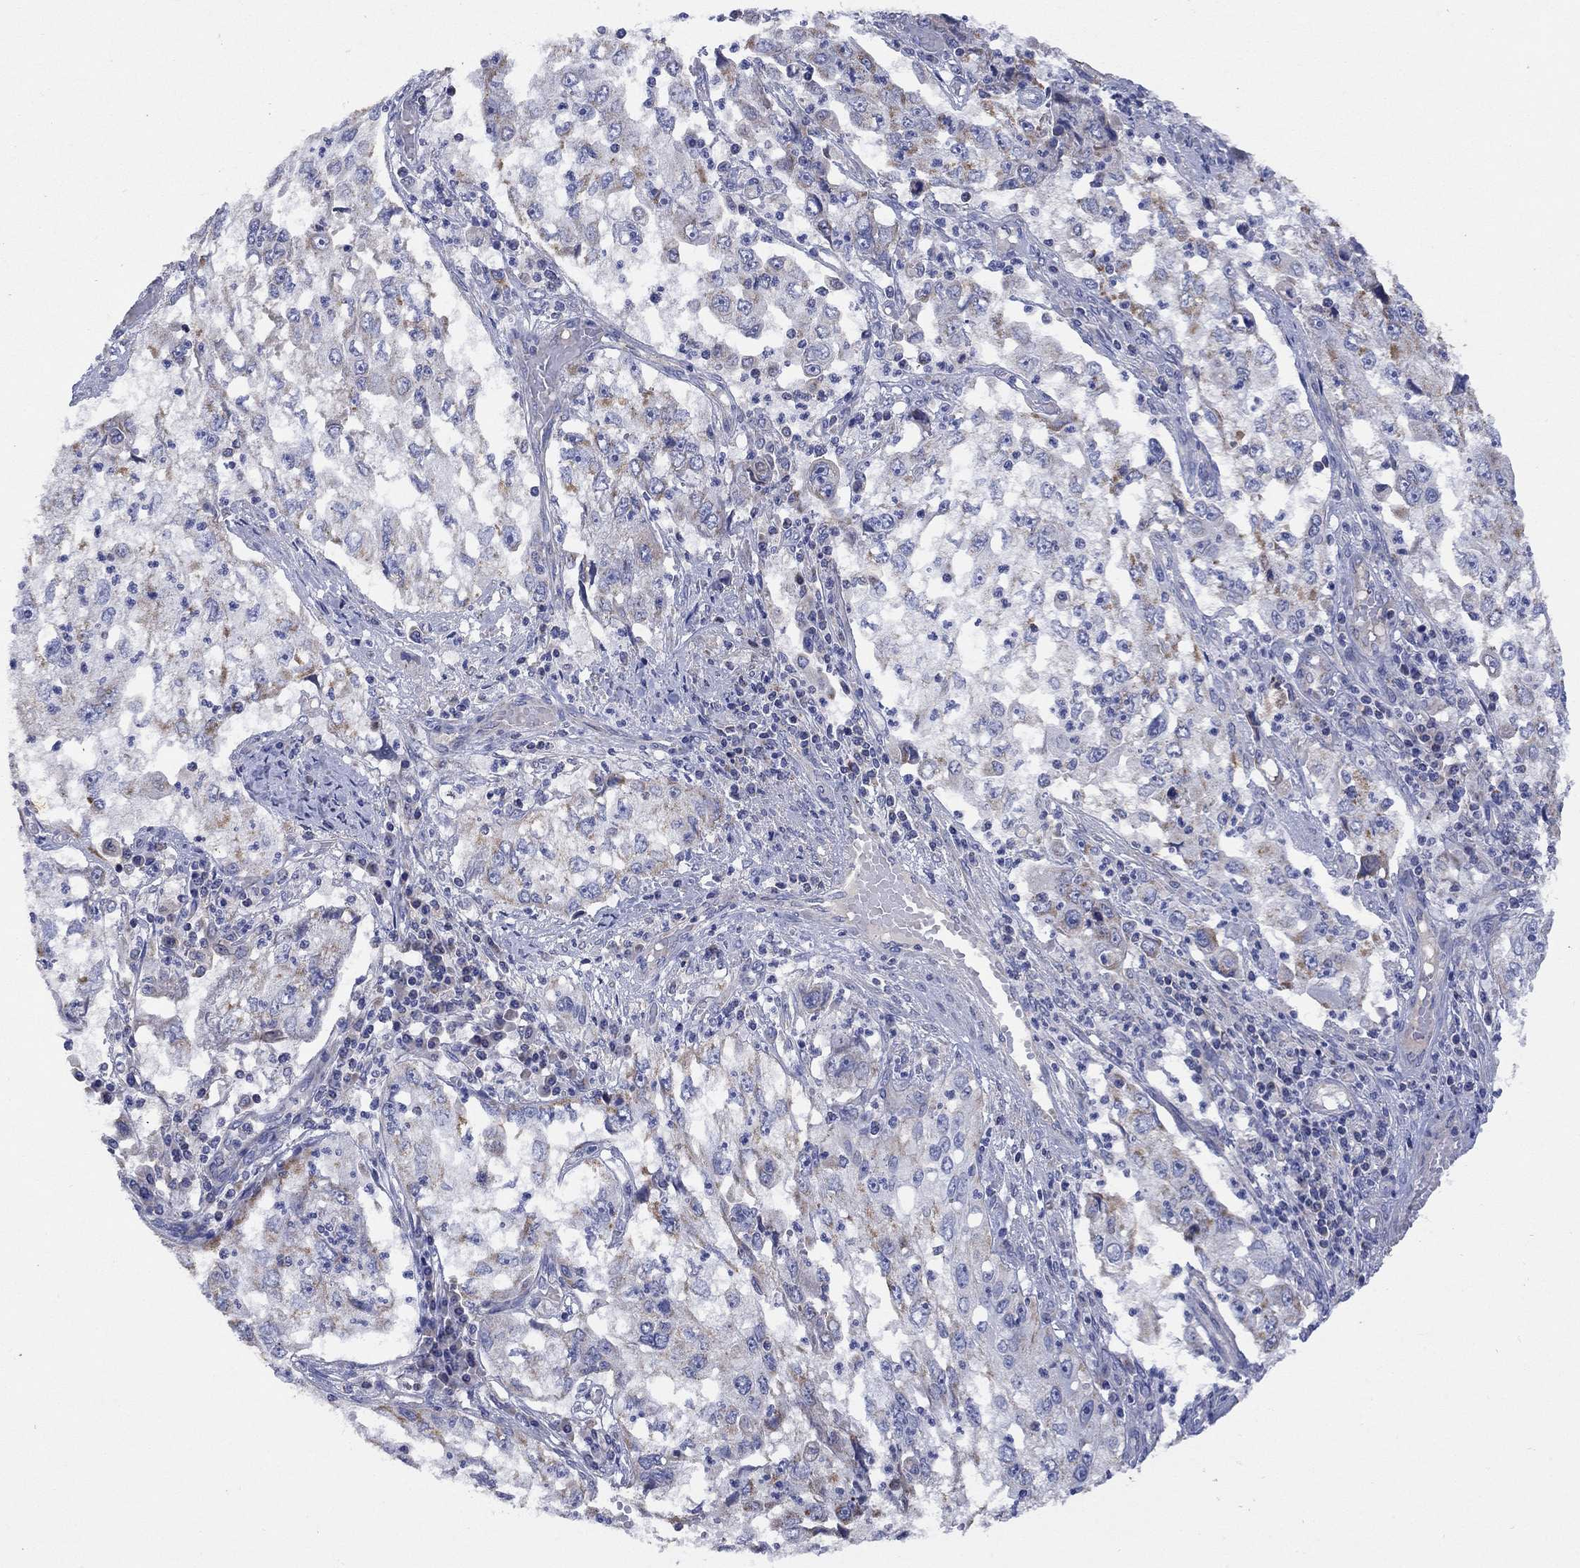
{"staining": {"intensity": "moderate", "quantity": "<25%", "location": "cytoplasmic/membranous"}, "tissue": "cervical cancer", "cell_type": "Tumor cells", "image_type": "cancer", "snomed": [{"axis": "morphology", "description": "Squamous cell carcinoma, NOS"}, {"axis": "topography", "description": "Cervix"}], "caption": "A micrograph of human cervical cancer stained for a protein shows moderate cytoplasmic/membranous brown staining in tumor cells.", "gene": "CLVS1", "patient": {"sex": "female", "age": 36}}